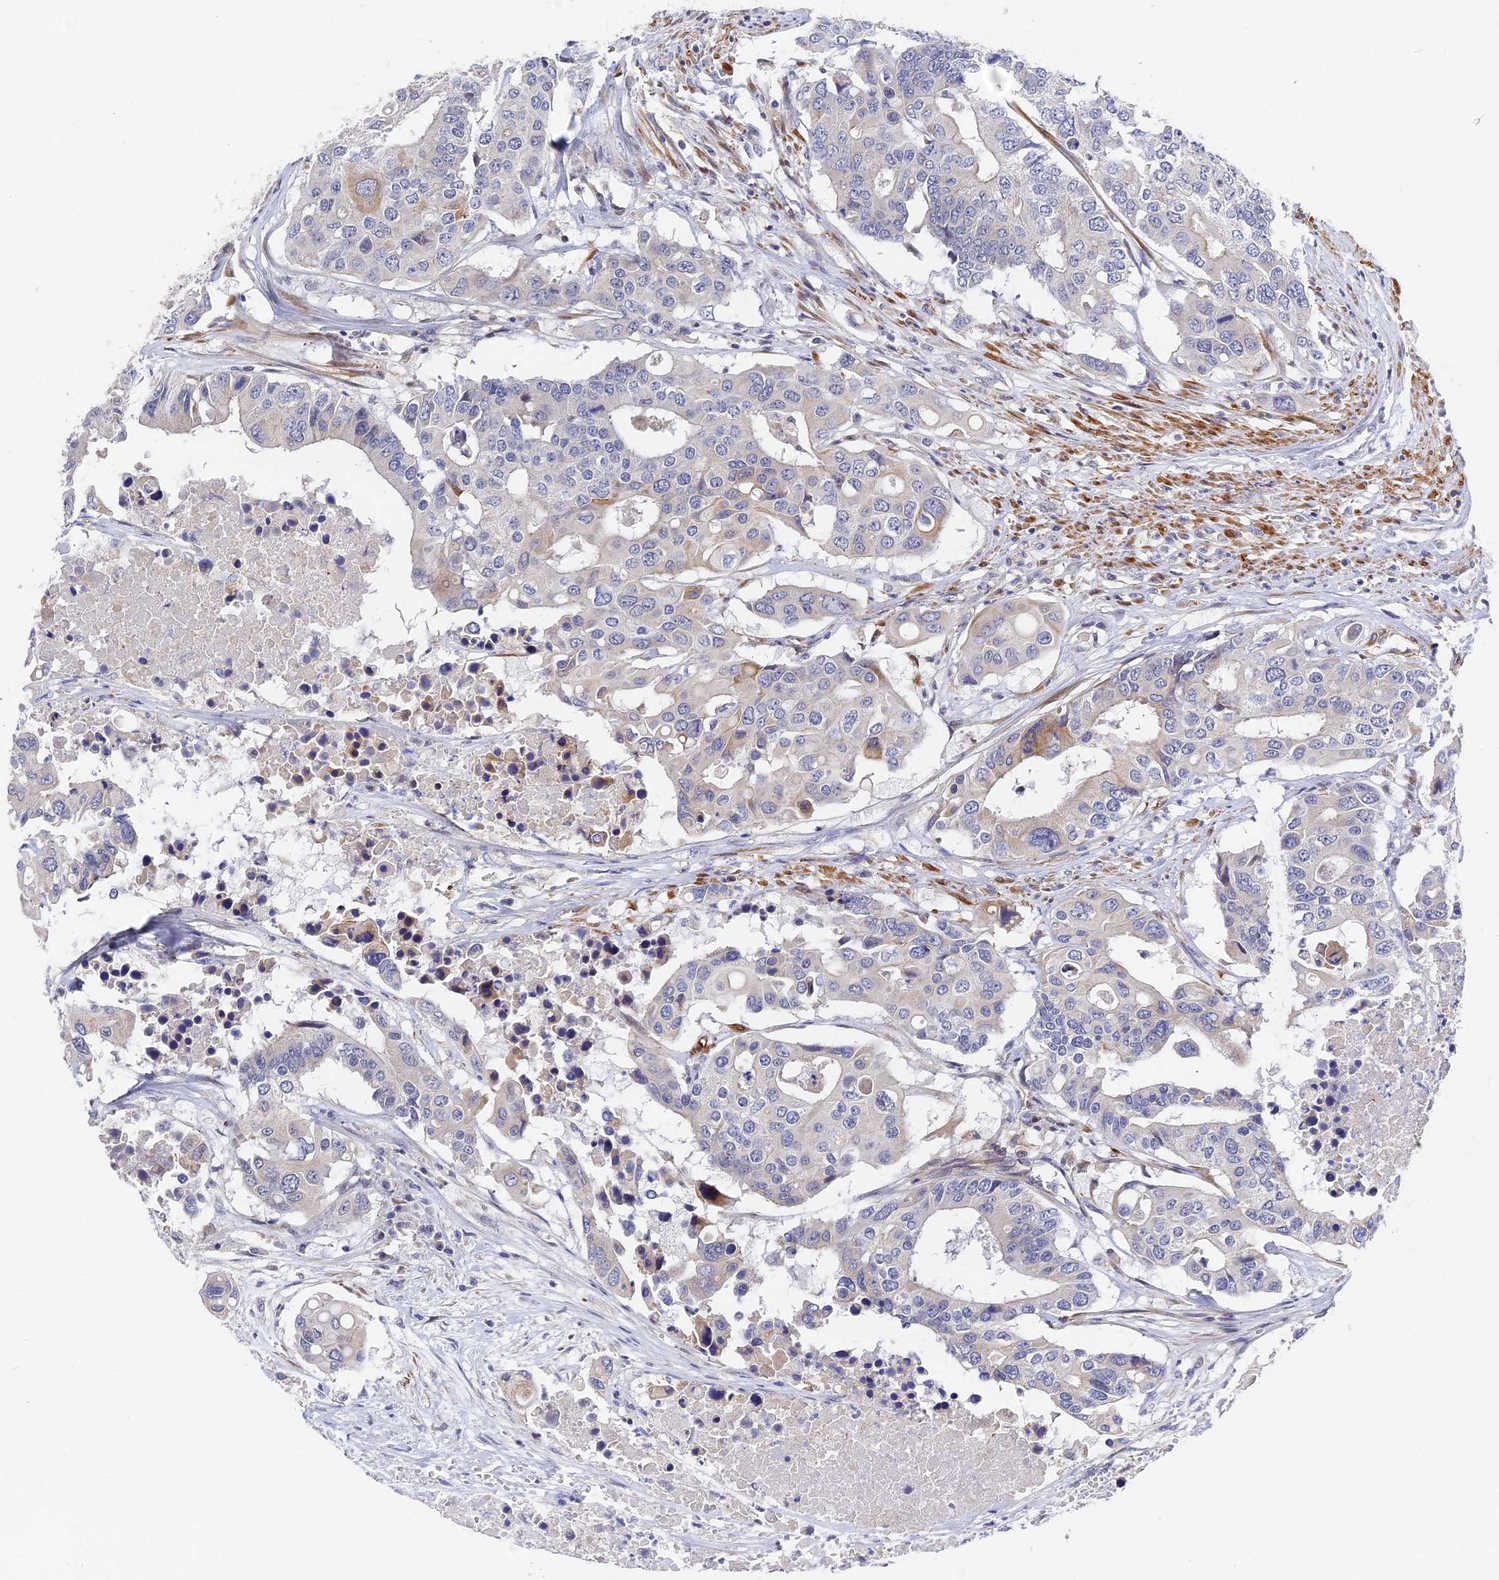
{"staining": {"intensity": "negative", "quantity": "none", "location": "none"}, "tissue": "colorectal cancer", "cell_type": "Tumor cells", "image_type": "cancer", "snomed": [{"axis": "morphology", "description": "Adenocarcinoma, NOS"}, {"axis": "topography", "description": "Colon"}], "caption": "Immunohistochemical staining of colorectal cancer demonstrates no significant positivity in tumor cells.", "gene": "CCDC113", "patient": {"sex": "male", "age": 77}}